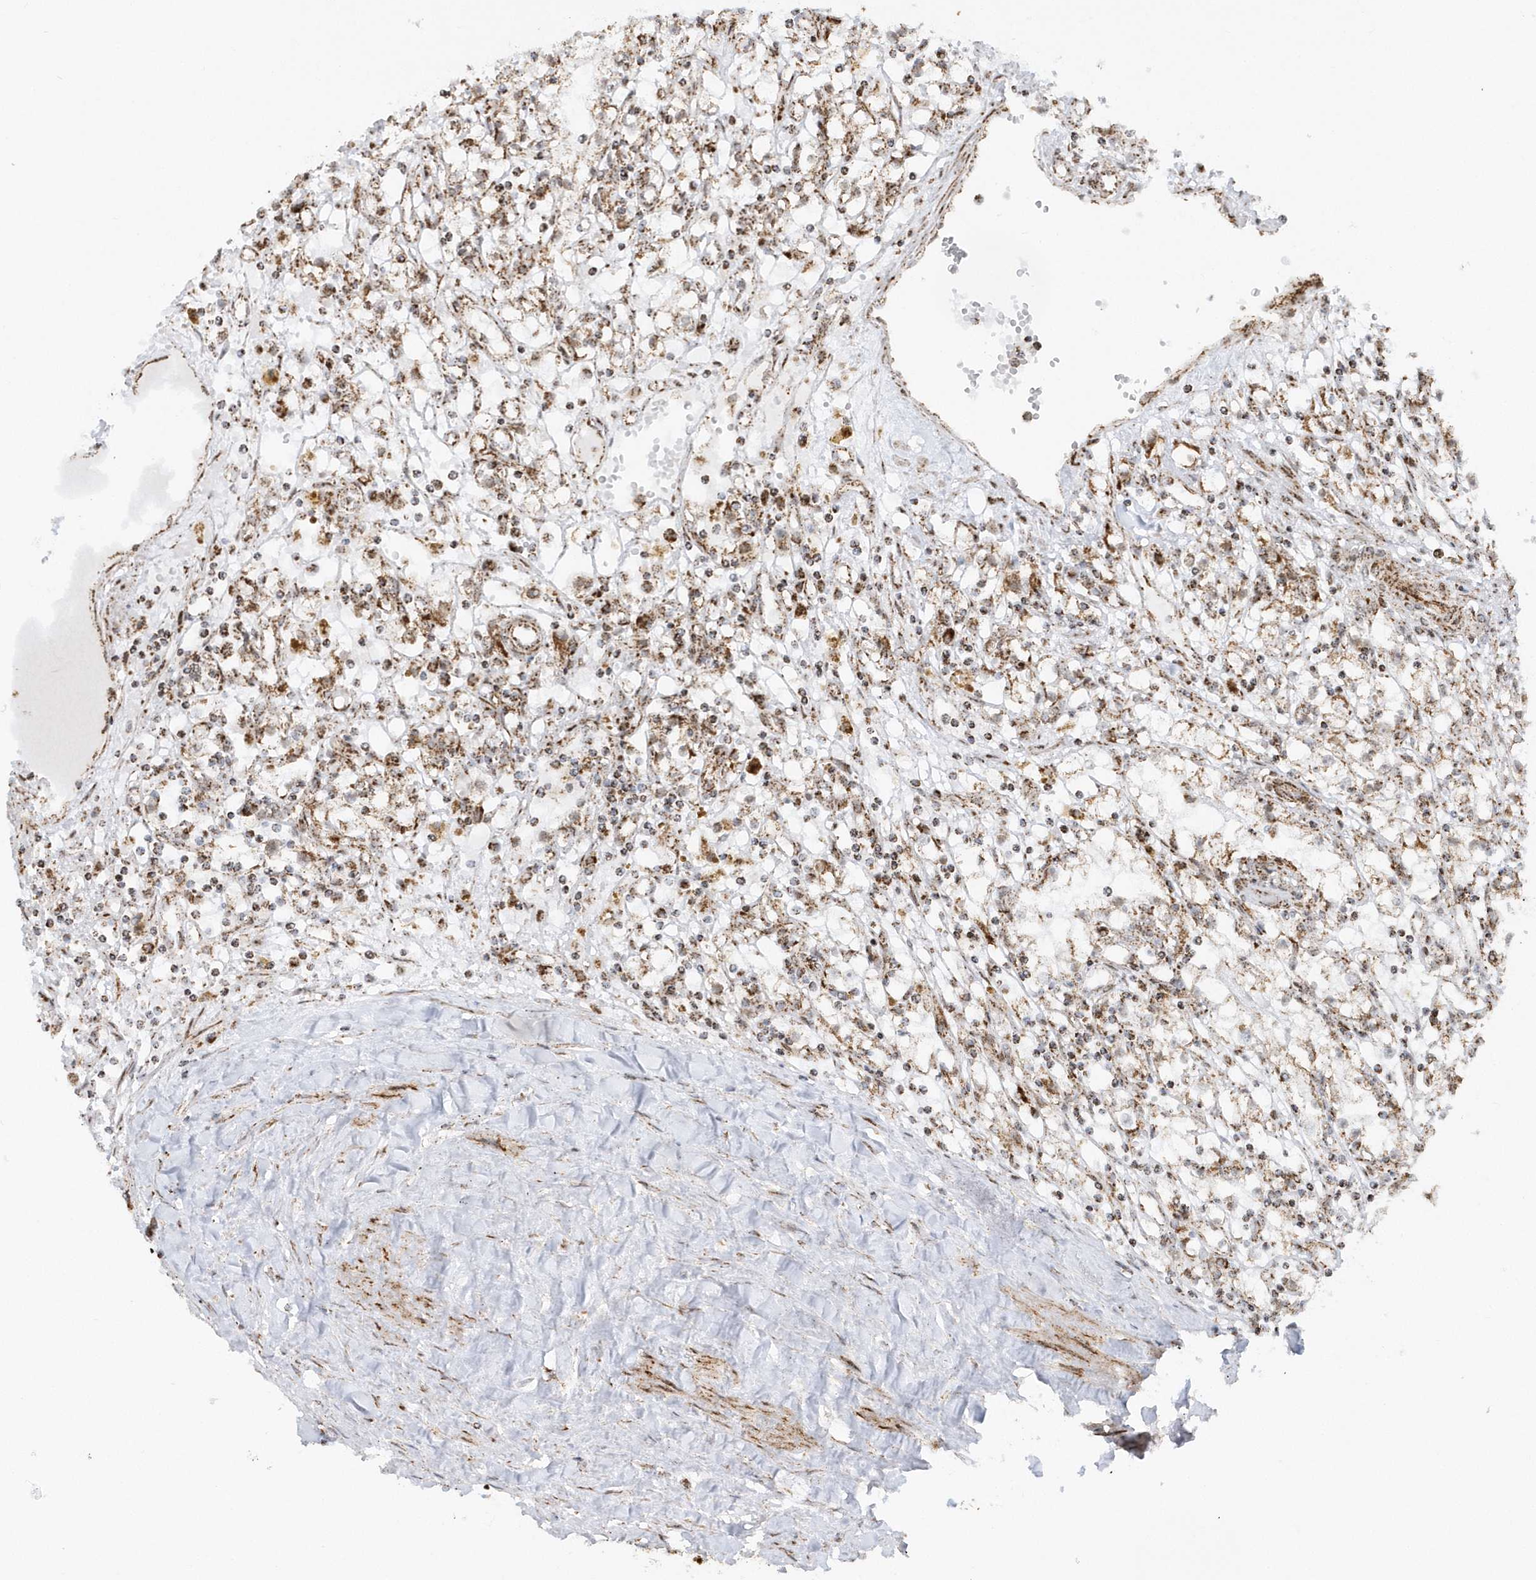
{"staining": {"intensity": "moderate", "quantity": ">75%", "location": "cytoplasmic/membranous"}, "tissue": "renal cancer", "cell_type": "Tumor cells", "image_type": "cancer", "snomed": [{"axis": "morphology", "description": "Adenocarcinoma, NOS"}, {"axis": "topography", "description": "Kidney"}], "caption": "Renal adenocarcinoma stained with immunohistochemistry displays moderate cytoplasmic/membranous expression in about >75% of tumor cells.", "gene": "CRY2", "patient": {"sex": "male", "age": 56}}